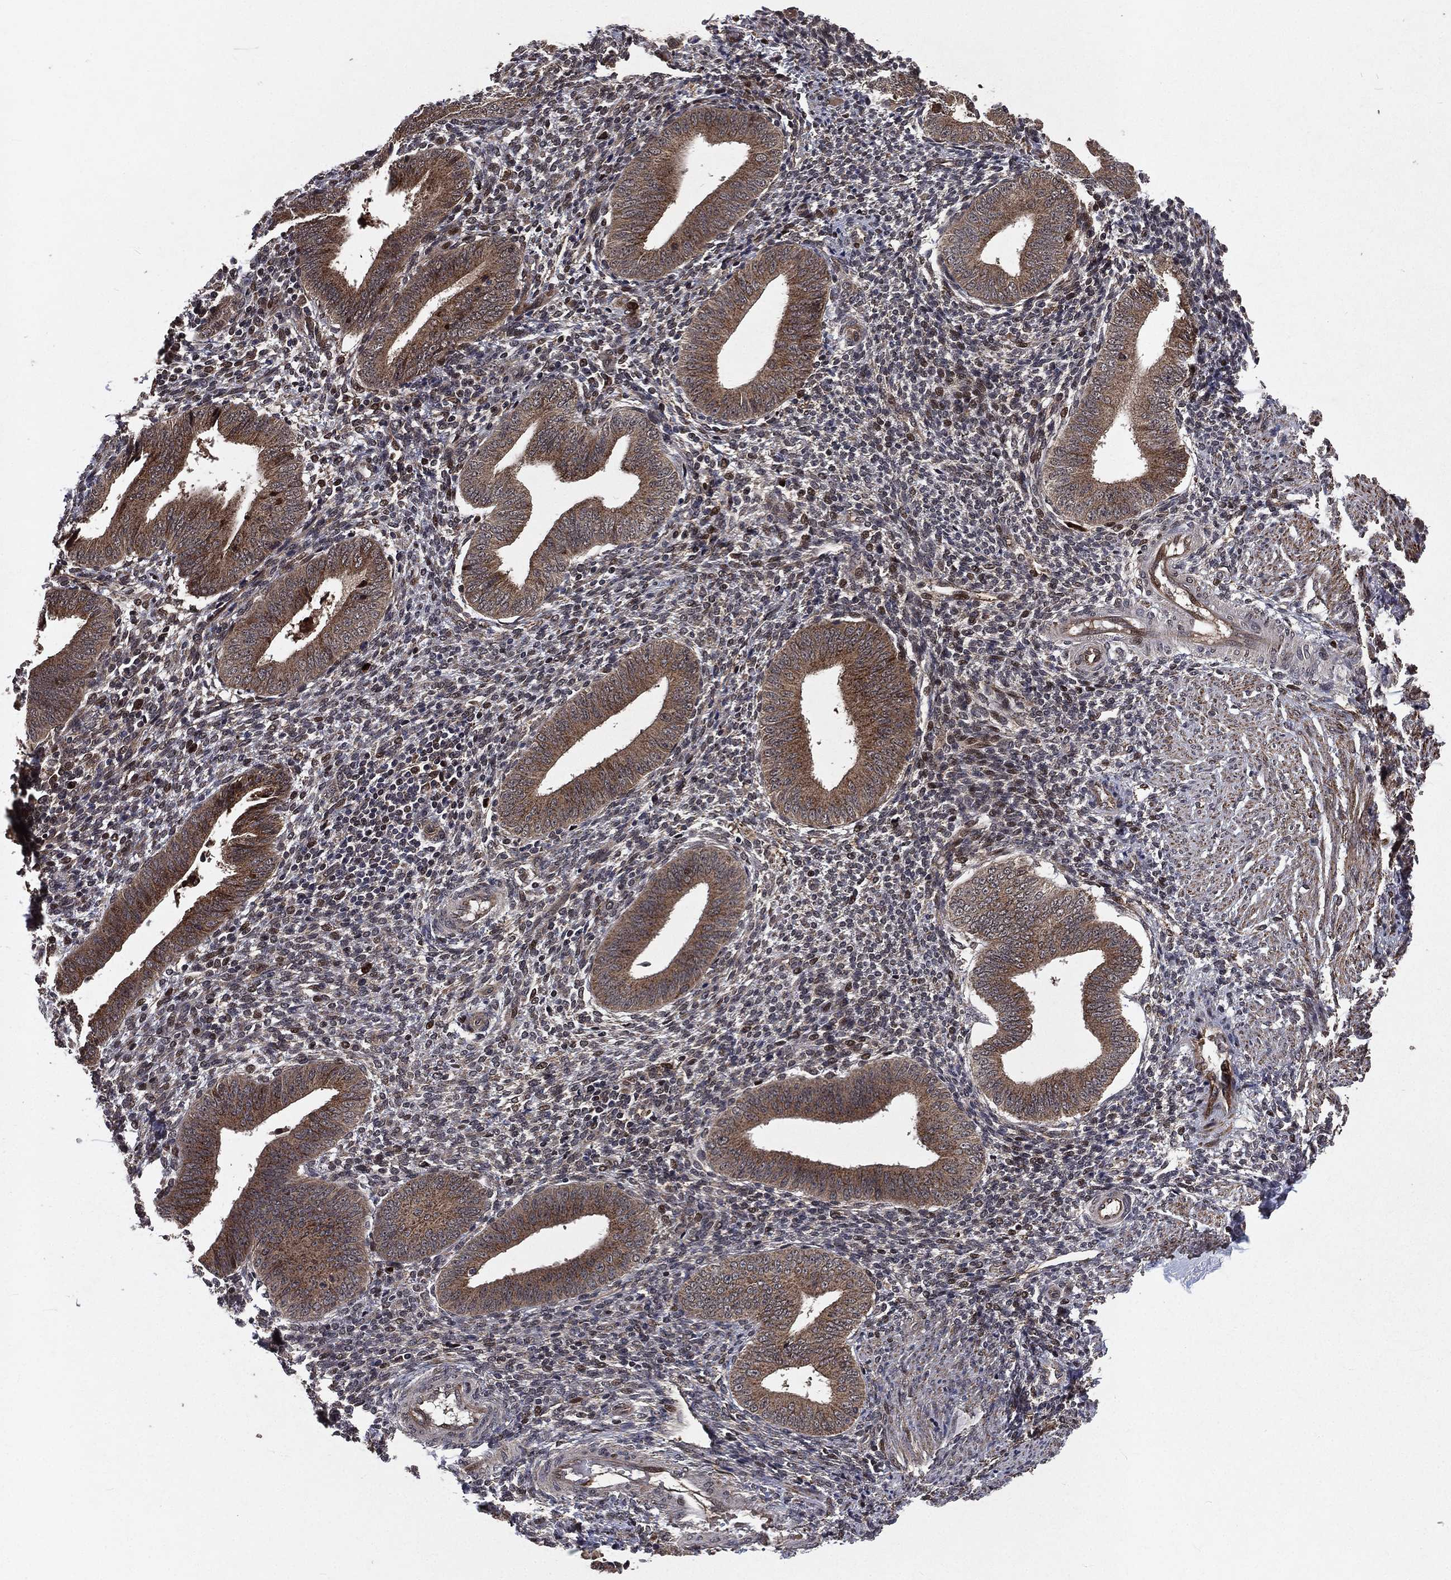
{"staining": {"intensity": "moderate", "quantity": "<25%", "location": "nuclear"}, "tissue": "endometrium", "cell_type": "Cells in endometrial stroma", "image_type": "normal", "snomed": [{"axis": "morphology", "description": "Normal tissue, NOS"}, {"axis": "topography", "description": "Endometrium"}], "caption": "High-power microscopy captured an IHC image of benign endometrium, revealing moderate nuclear positivity in about <25% of cells in endometrial stroma. The protein is stained brown, and the nuclei are stained in blue (DAB (3,3'-diaminobenzidine) IHC with brightfield microscopy, high magnification).", "gene": "LENG8", "patient": {"sex": "female", "age": 39}}